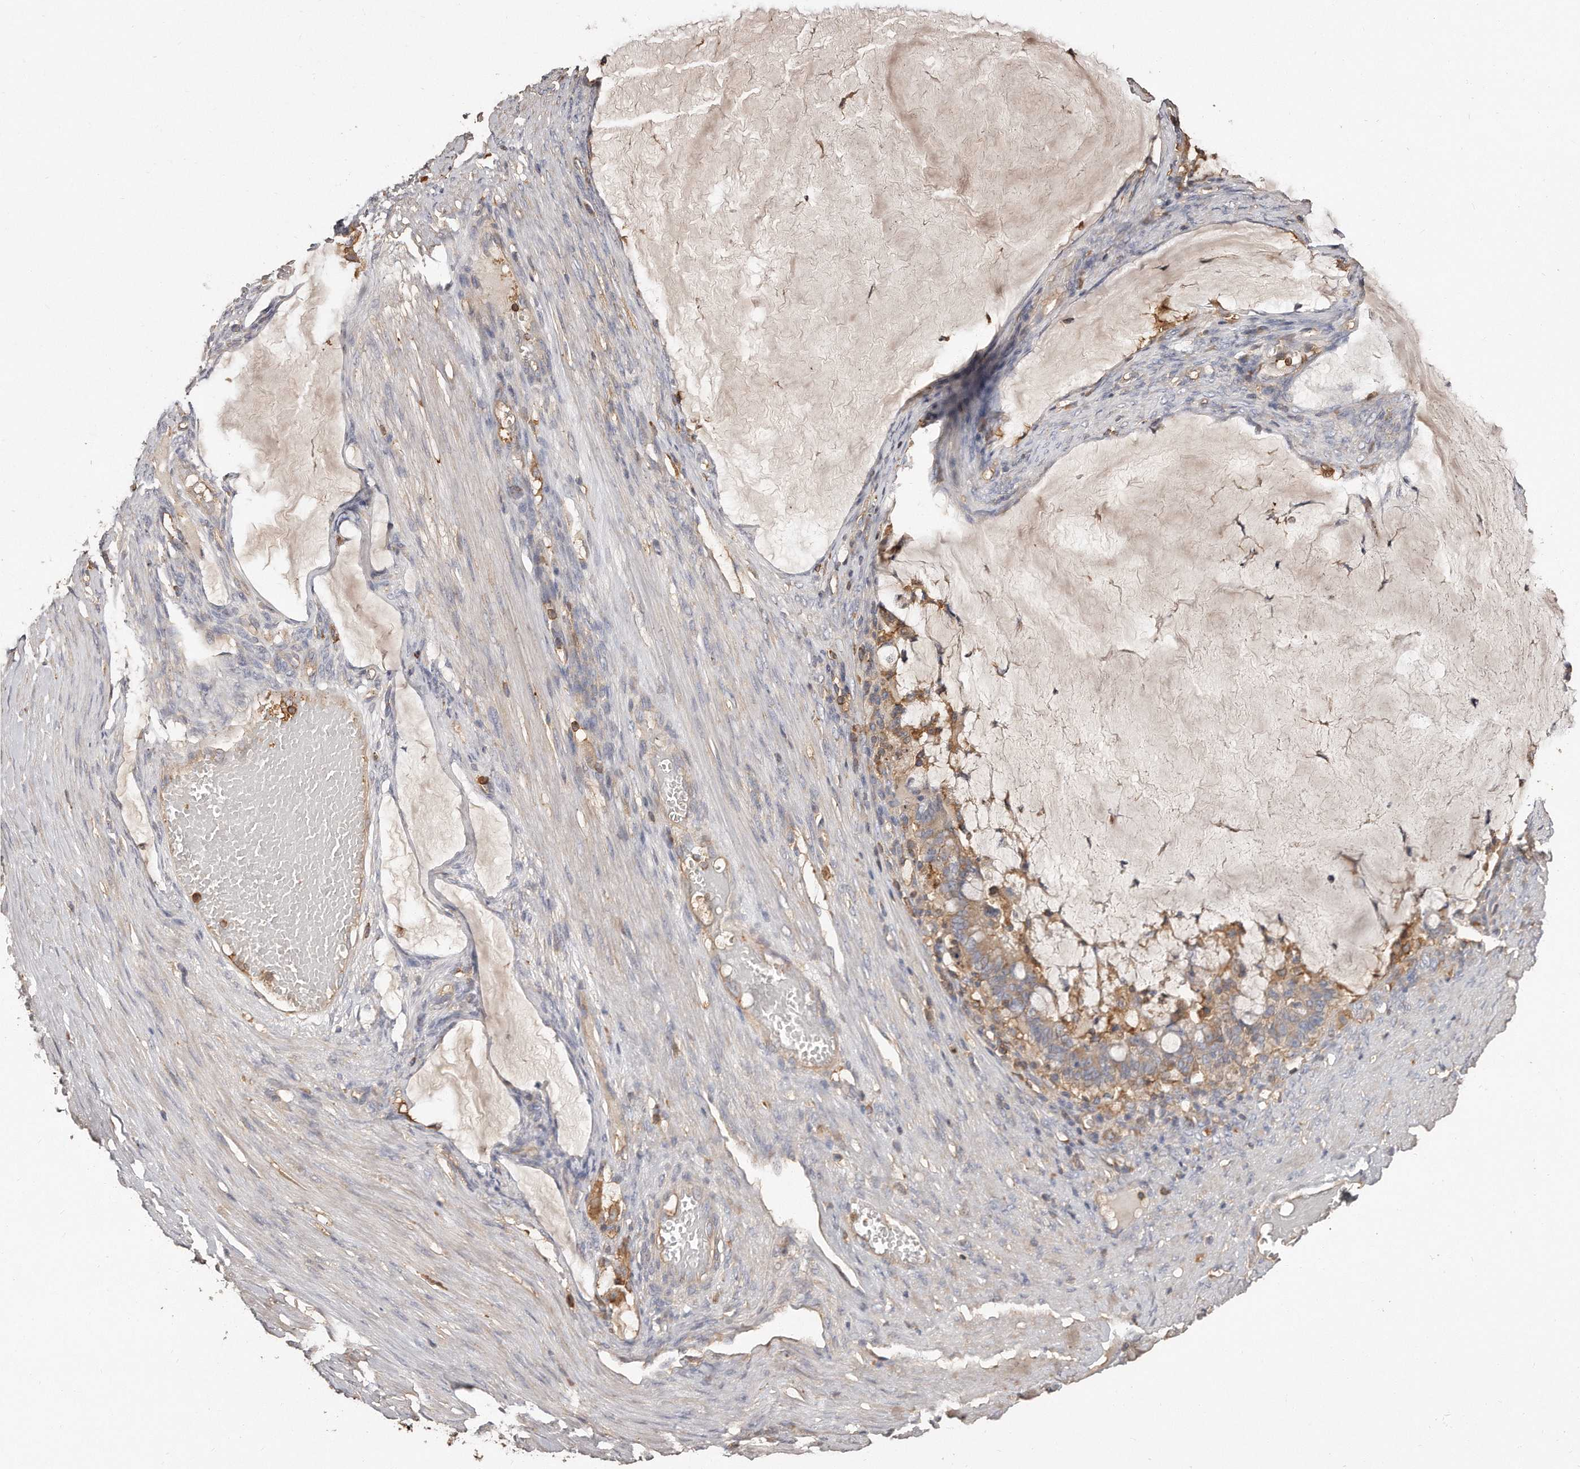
{"staining": {"intensity": "moderate", "quantity": ">75%", "location": "cytoplasmic/membranous"}, "tissue": "ovarian cancer", "cell_type": "Tumor cells", "image_type": "cancer", "snomed": [{"axis": "morphology", "description": "Cystadenocarcinoma, mucinous, NOS"}, {"axis": "topography", "description": "Ovary"}], "caption": "Ovarian cancer (mucinous cystadenocarcinoma) tissue exhibits moderate cytoplasmic/membranous positivity in about >75% of tumor cells, visualized by immunohistochemistry.", "gene": "CAP1", "patient": {"sex": "female", "age": 61}}